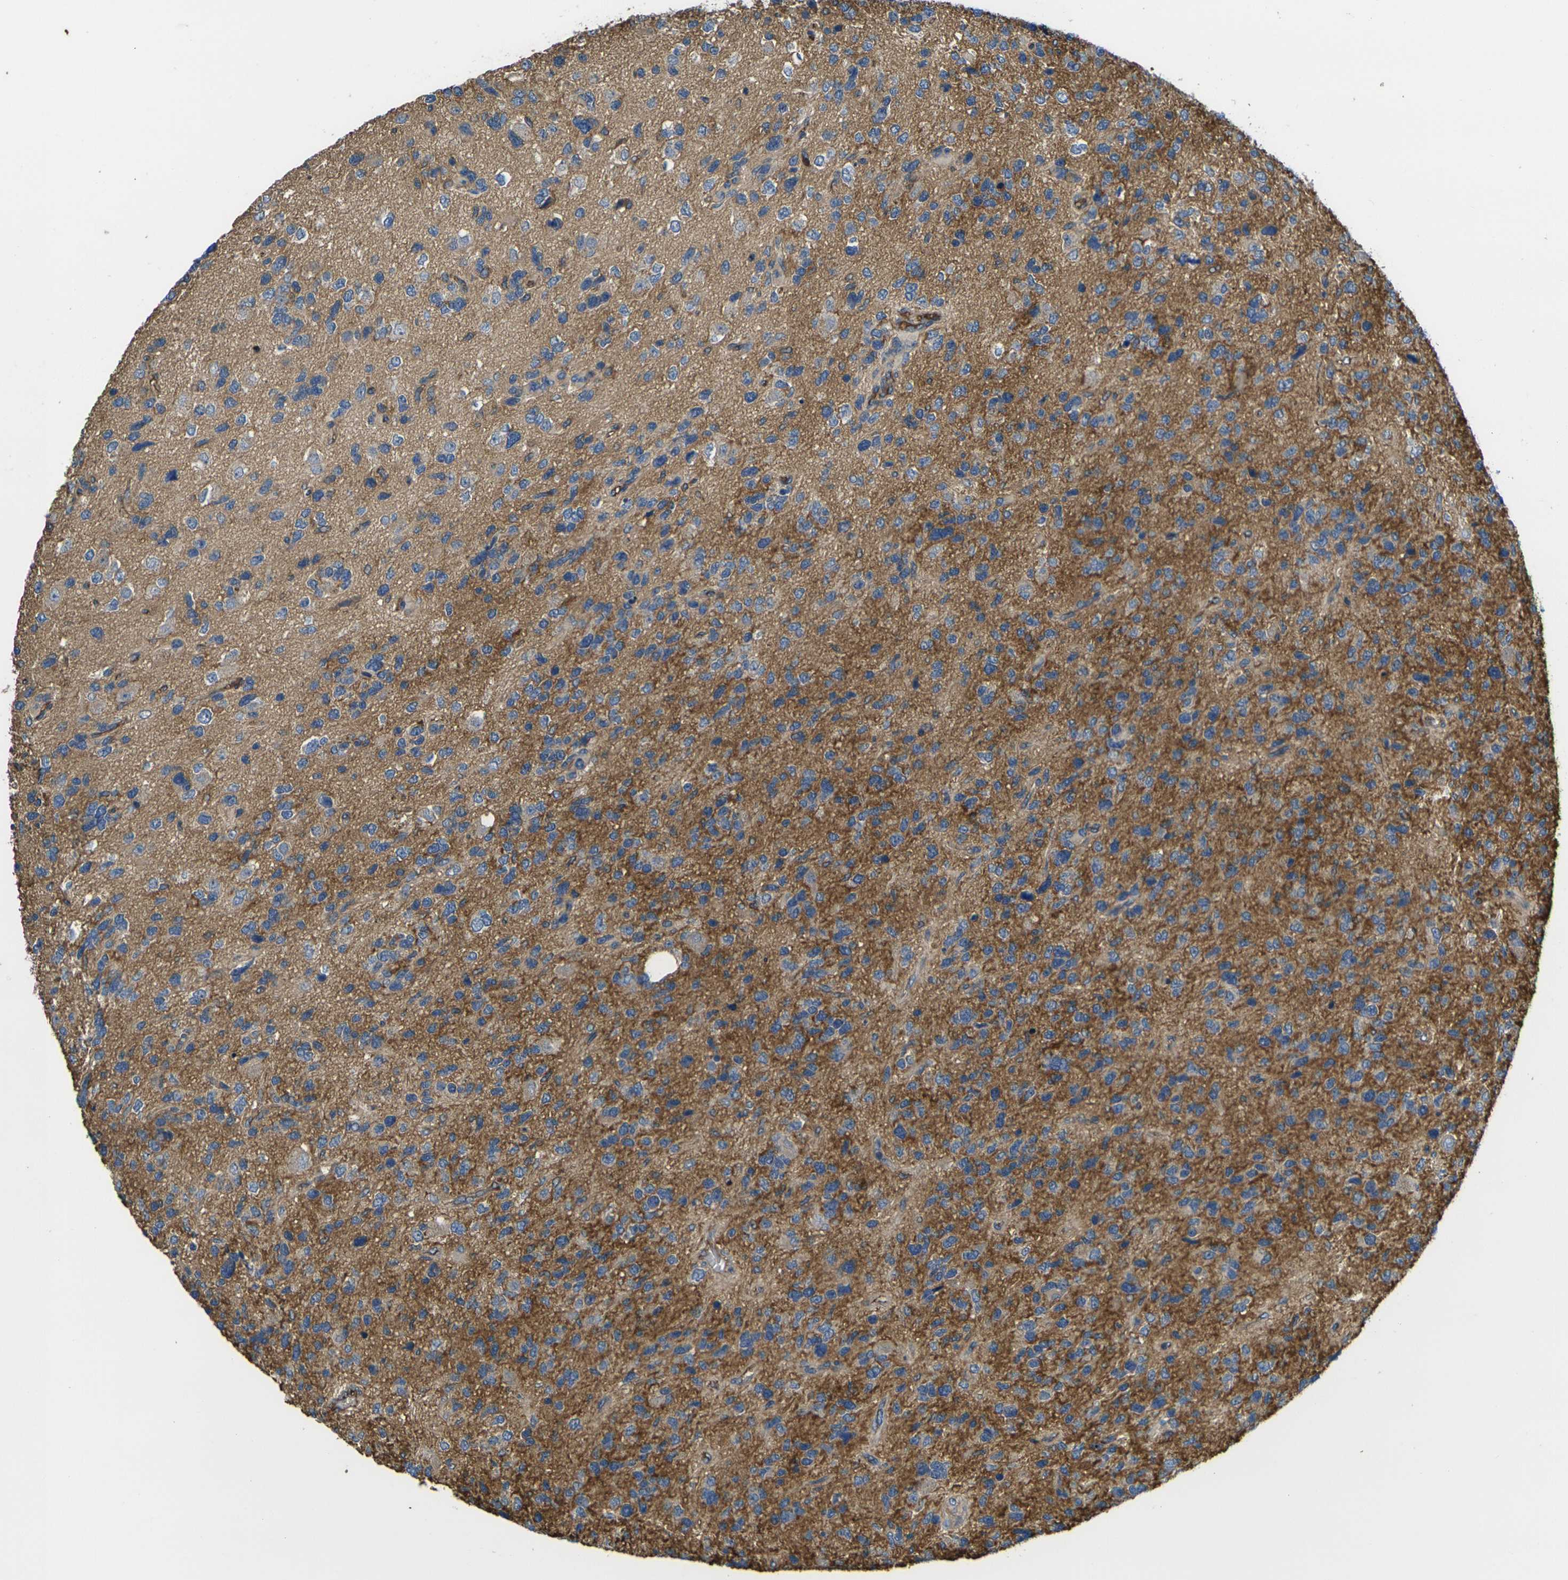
{"staining": {"intensity": "moderate", "quantity": ">75%", "location": "cytoplasmic/membranous"}, "tissue": "glioma", "cell_type": "Tumor cells", "image_type": "cancer", "snomed": [{"axis": "morphology", "description": "Glioma, malignant, High grade"}, {"axis": "topography", "description": "Brain"}], "caption": "Immunohistochemistry (DAB (3,3'-diaminobenzidine)) staining of malignant glioma (high-grade) displays moderate cytoplasmic/membranous protein expression in approximately >75% of tumor cells.", "gene": "HSPG2", "patient": {"sex": "female", "age": 58}}